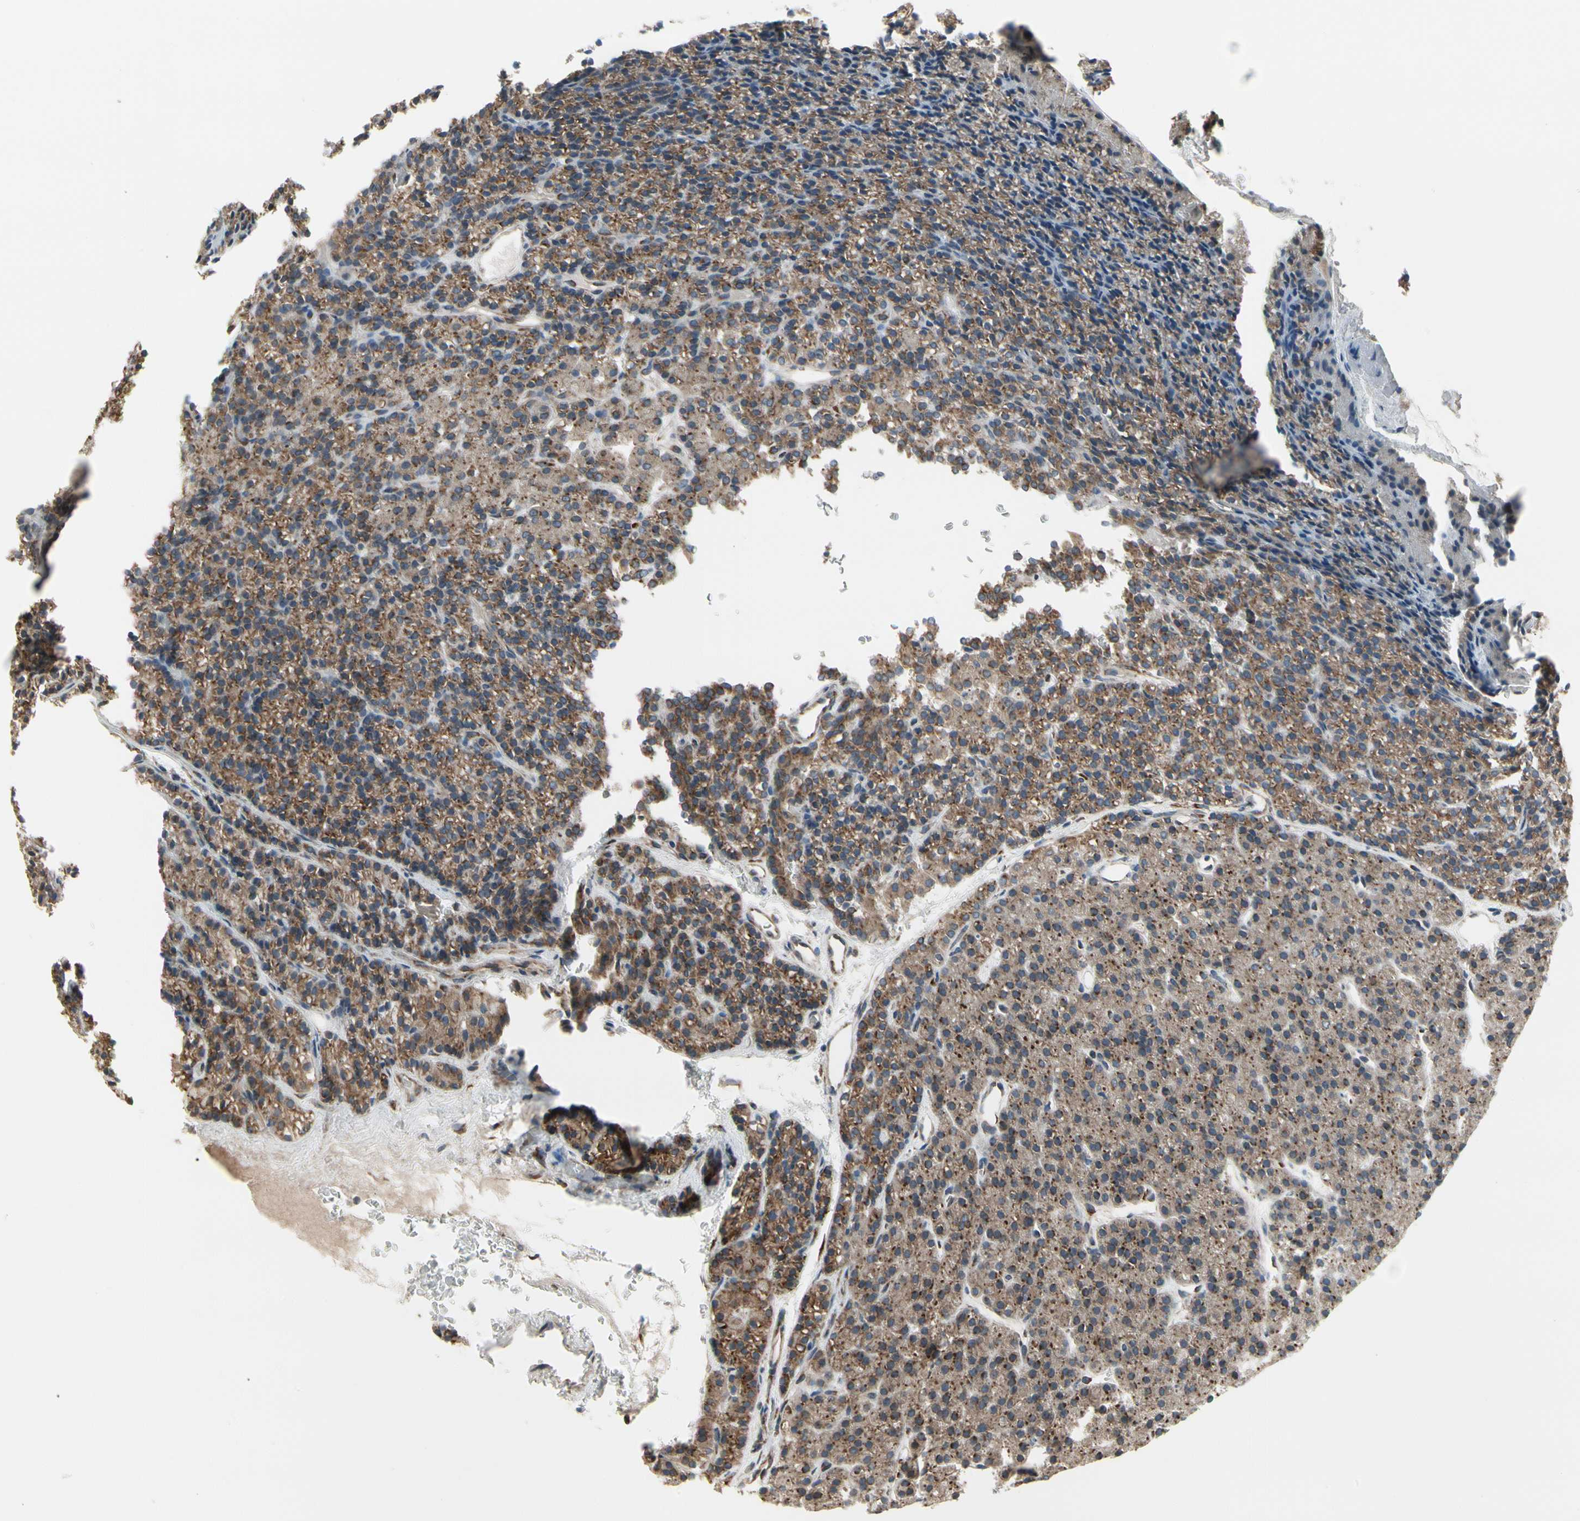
{"staining": {"intensity": "moderate", "quantity": ">75%", "location": "cytoplasmic/membranous"}, "tissue": "parathyroid gland", "cell_type": "Glandular cells", "image_type": "normal", "snomed": [{"axis": "morphology", "description": "Normal tissue, NOS"}, {"axis": "morphology", "description": "Hyperplasia, NOS"}, {"axis": "topography", "description": "Parathyroid gland"}], "caption": "Moderate cytoplasmic/membranous expression is seen in approximately >75% of glandular cells in benign parathyroid gland.", "gene": "FNDC3A", "patient": {"sex": "male", "age": 44}}